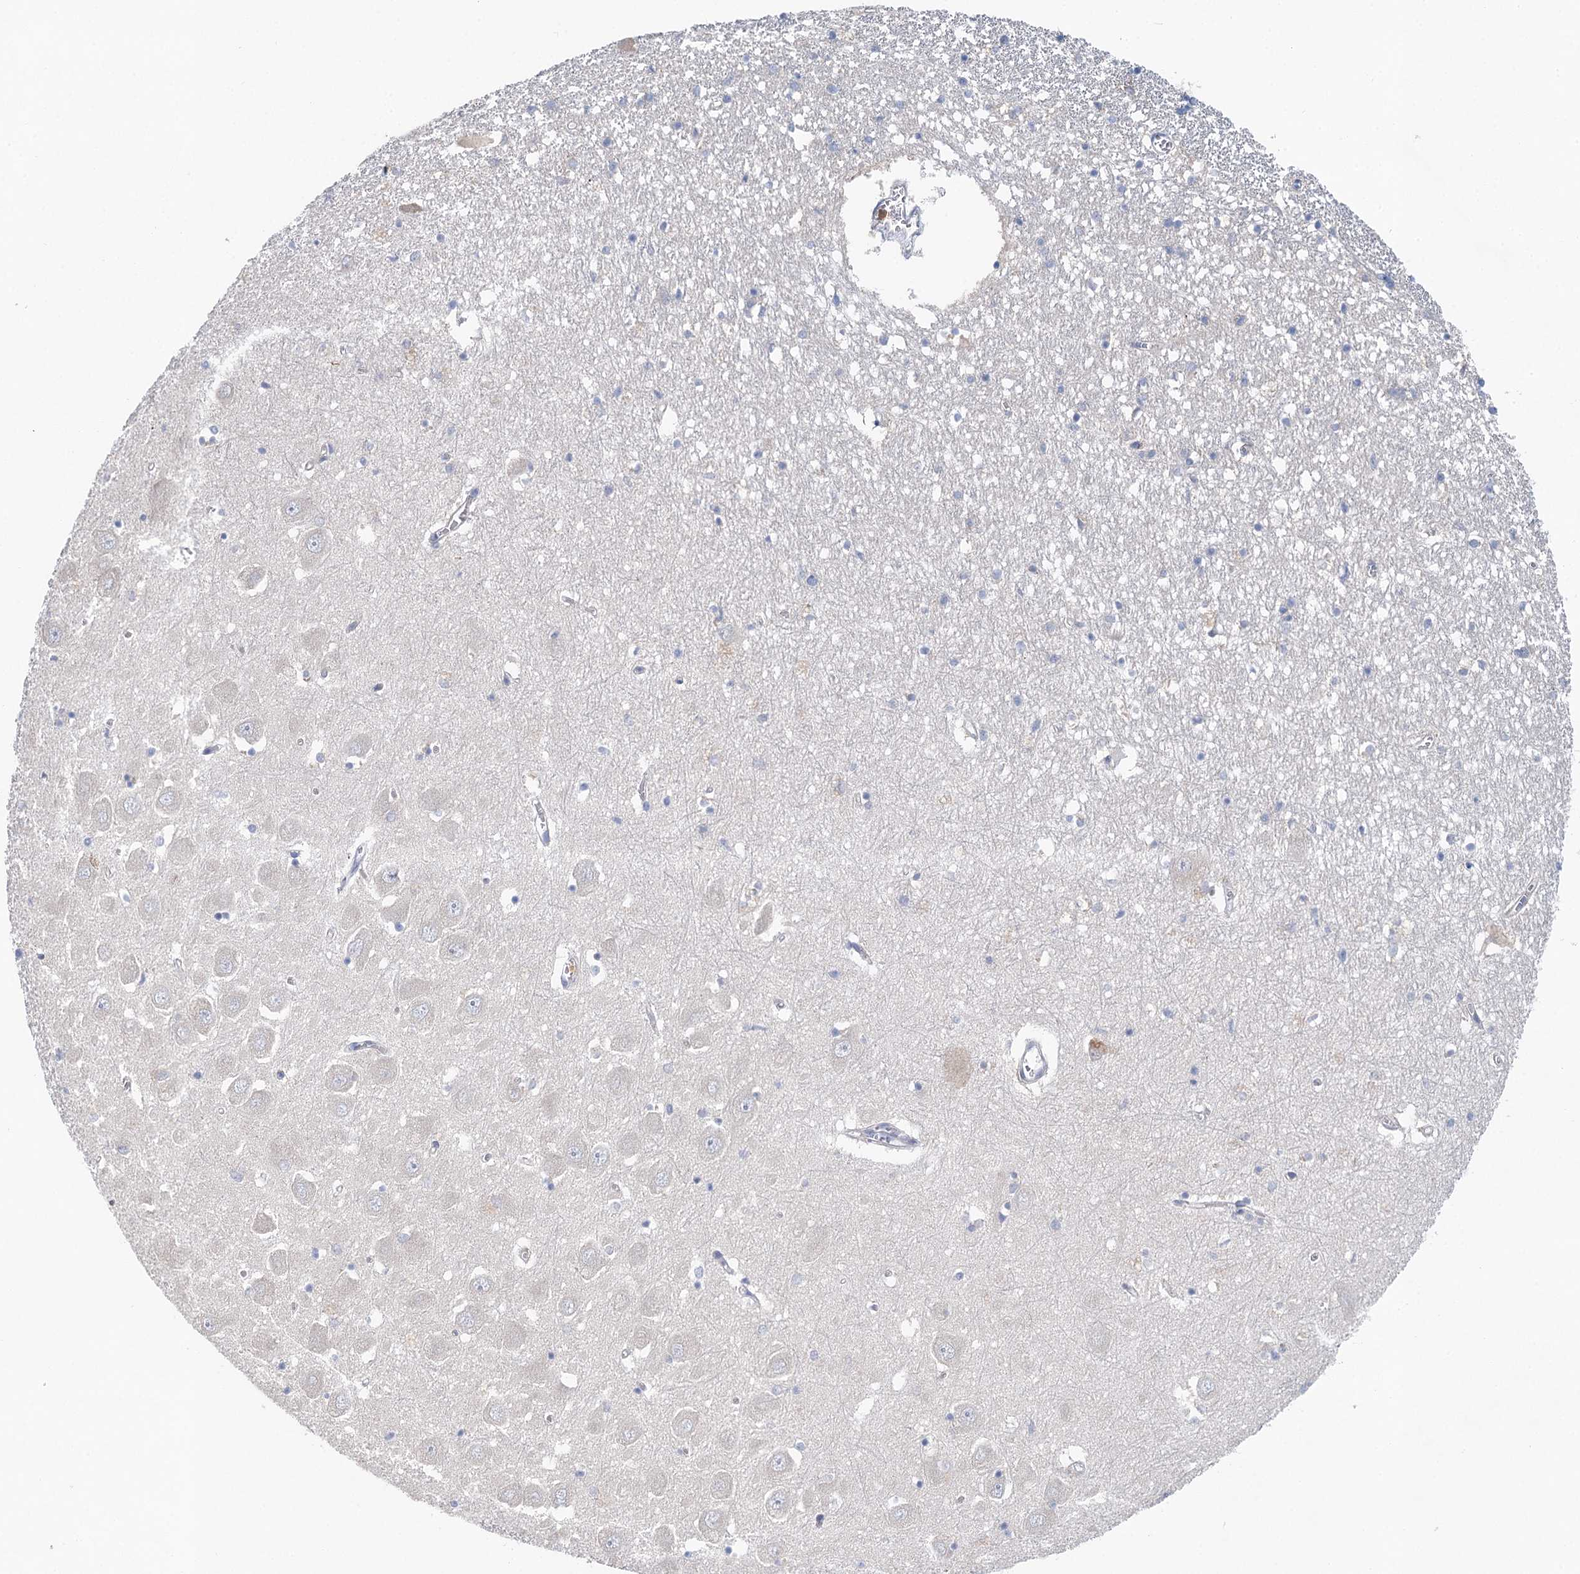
{"staining": {"intensity": "negative", "quantity": "none", "location": "none"}, "tissue": "hippocampus", "cell_type": "Glial cells", "image_type": "normal", "snomed": [{"axis": "morphology", "description": "Normal tissue, NOS"}, {"axis": "topography", "description": "Hippocampus"}], "caption": "Histopathology image shows no significant protein expression in glial cells of normal hippocampus.", "gene": "BLTP1", "patient": {"sex": "male", "age": 70}}